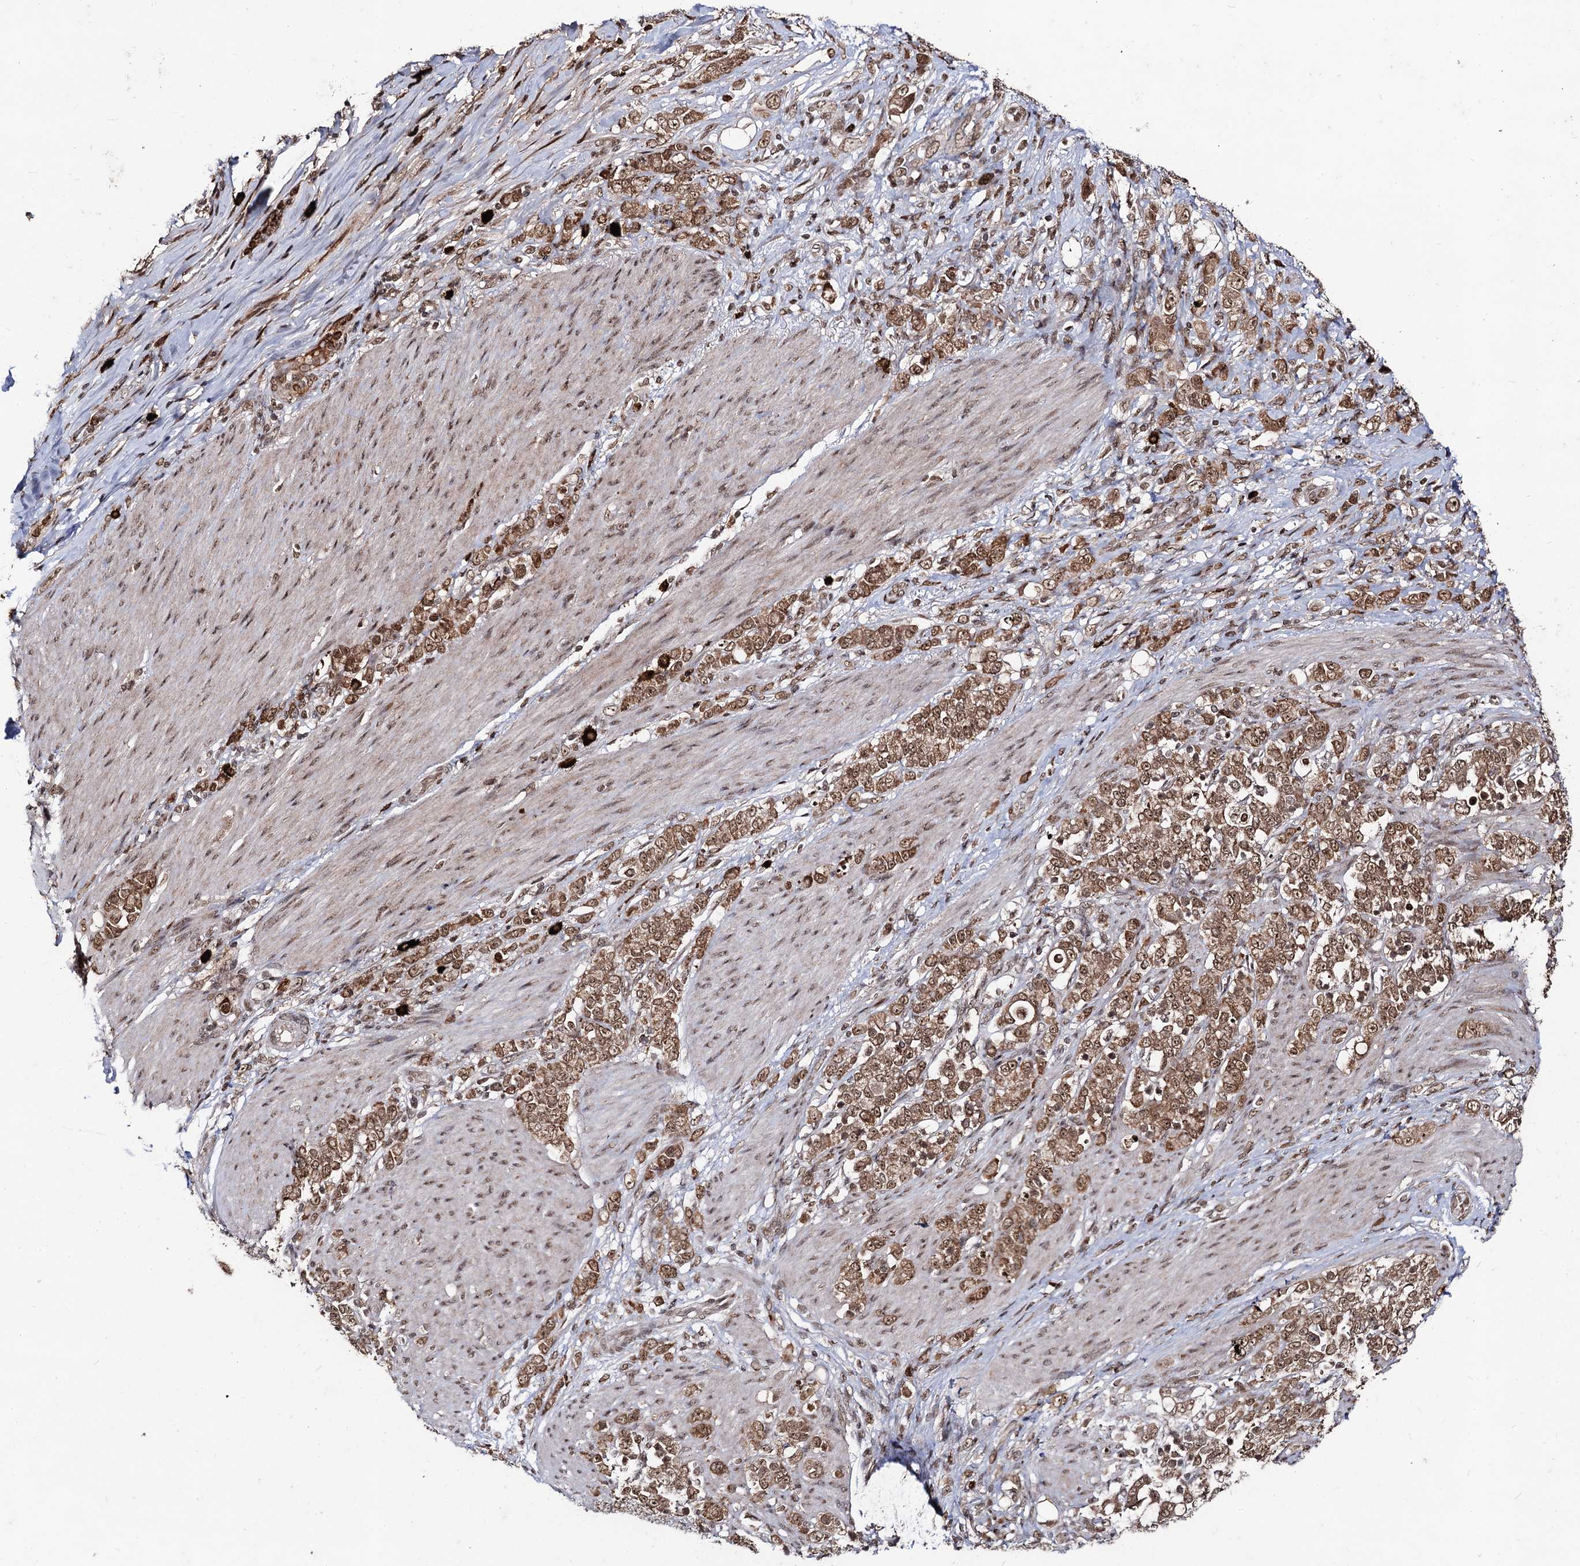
{"staining": {"intensity": "moderate", "quantity": ">75%", "location": "cytoplasmic/membranous,nuclear"}, "tissue": "stomach cancer", "cell_type": "Tumor cells", "image_type": "cancer", "snomed": [{"axis": "morphology", "description": "Adenocarcinoma, NOS"}, {"axis": "topography", "description": "Stomach"}], "caption": "Approximately >75% of tumor cells in stomach adenocarcinoma demonstrate moderate cytoplasmic/membranous and nuclear protein expression as visualized by brown immunohistochemical staining.", "gene": "SFSWAP", "patient": {"sex": "female", "age": 79}}